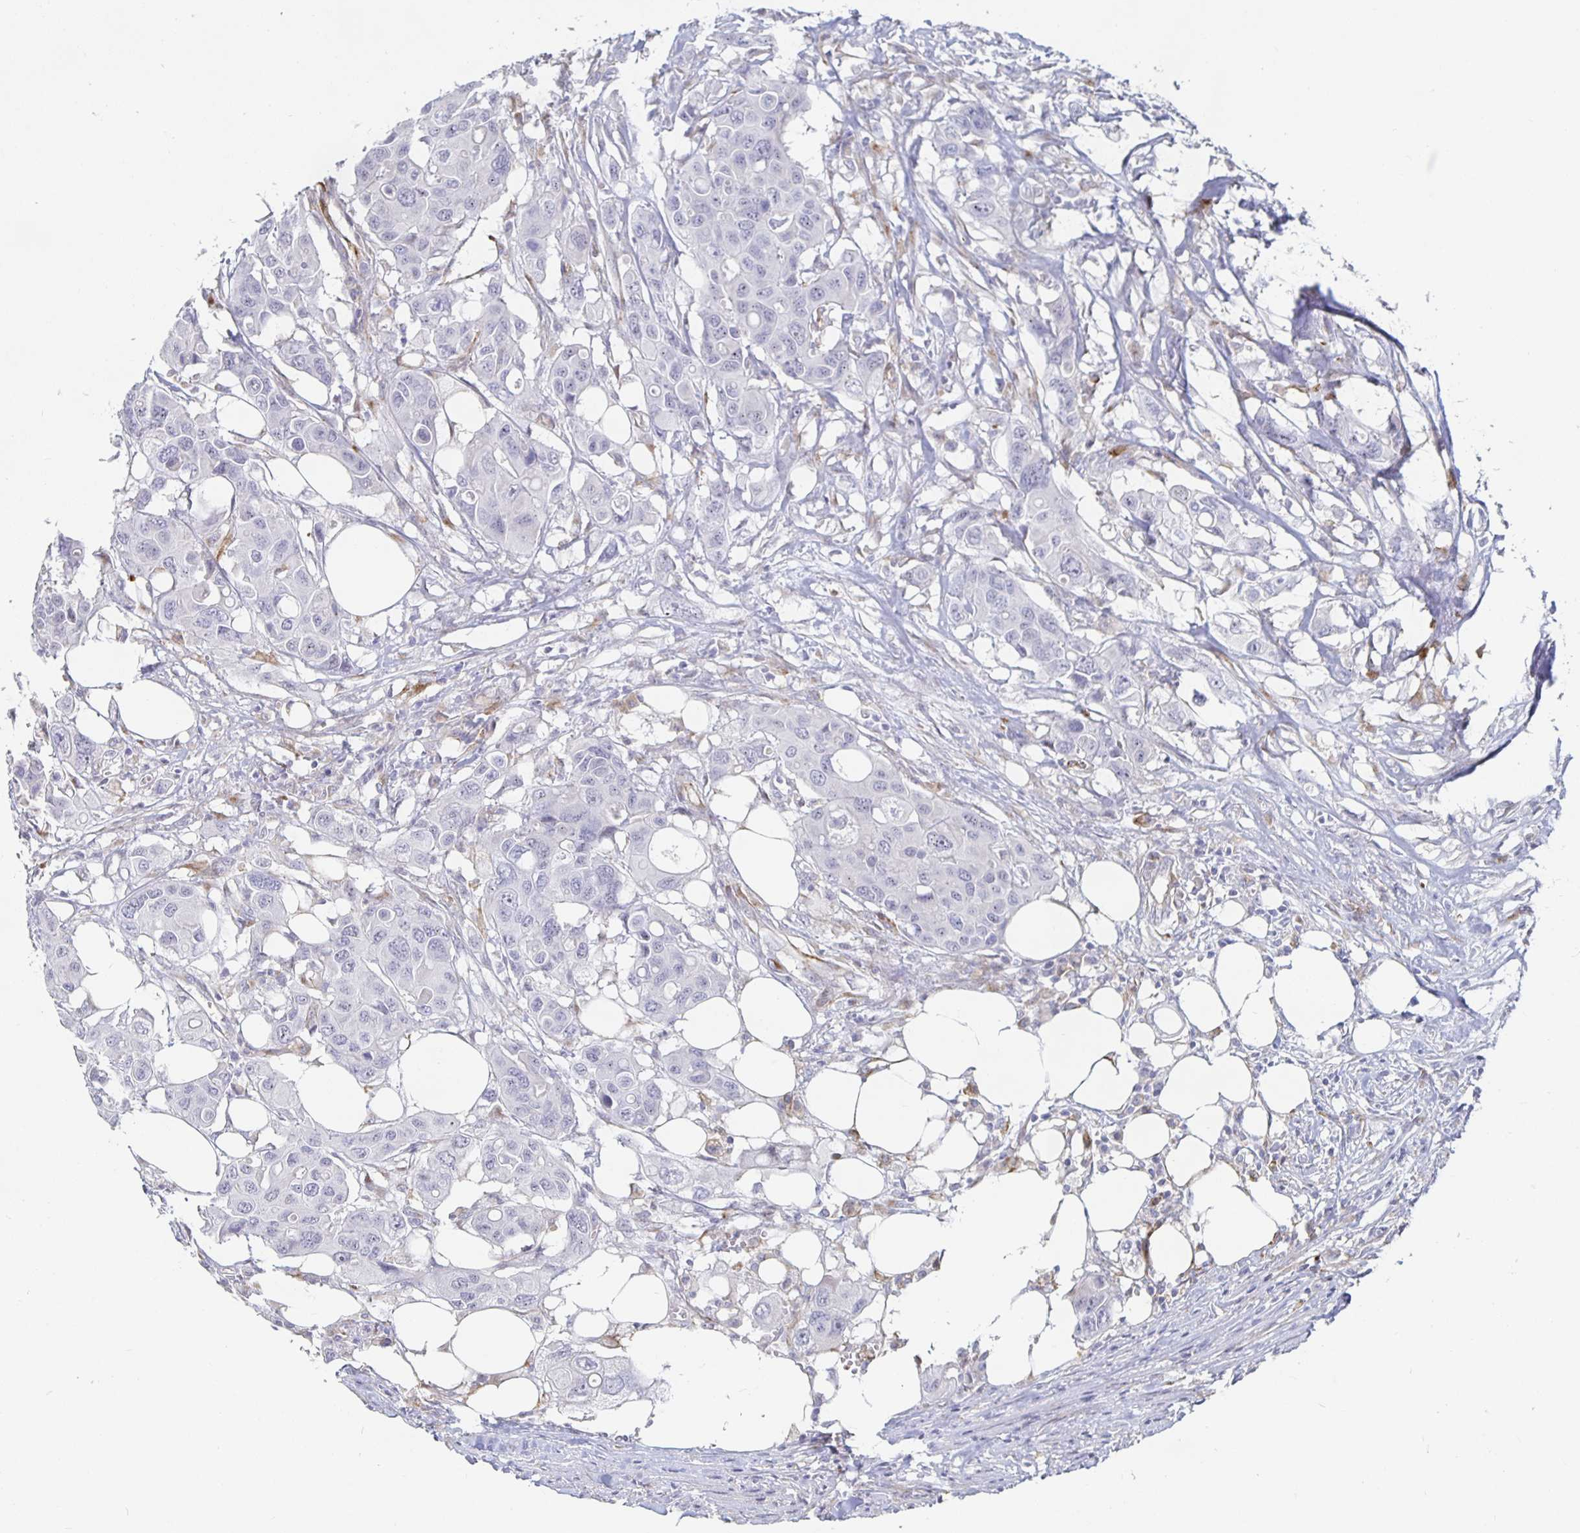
{"staining": {"intensity": "negative", "quantity": "none", "location": "none"}, "tissue": "colorectal cancer", "cell_type": "Tumor cells", "image_type": "cancer", "snomed": [{"axis": "morphology", "description": "Adenocarcinoma, NOS"}, {"axis": "topography", "description": "Colon"}], "caption": "Colorectal cancer (adenocarcinoma) was stained to show a protein in brown. There is no significant positivity in tumor cells.", "gene": "S100G", "patient": {"sex": "male", "age": 77}}